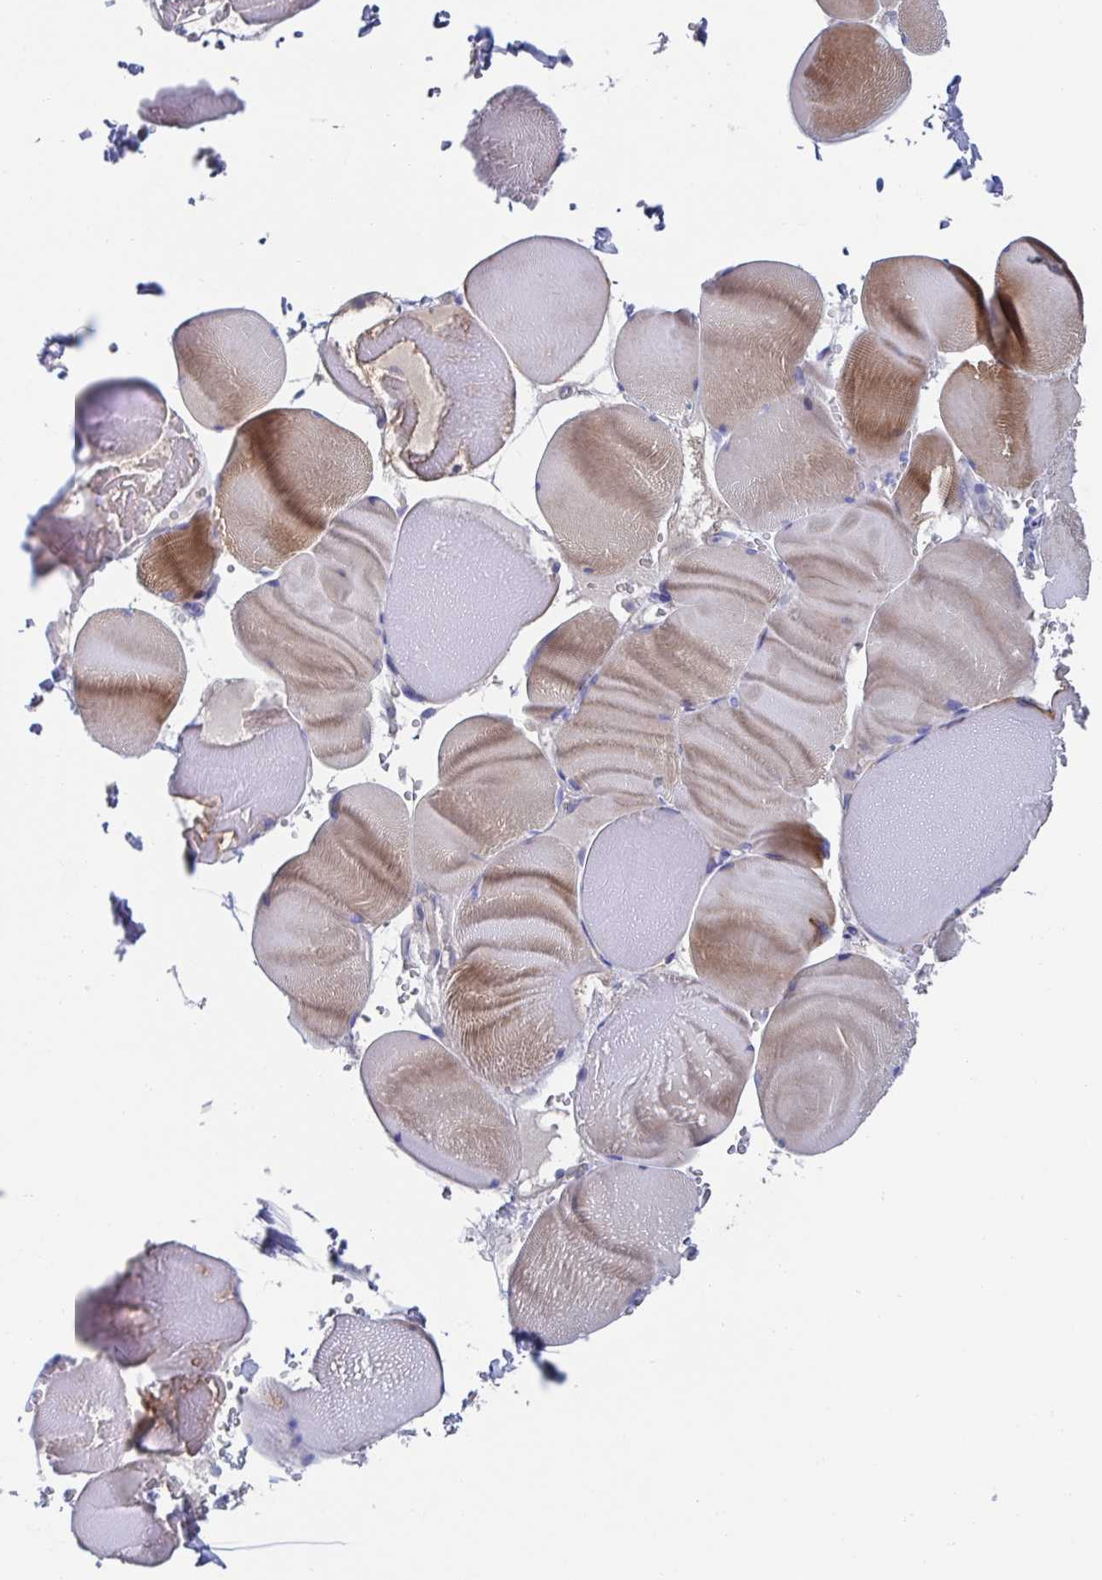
{"staining": {"intensity": "moderate", "quantity": "25%-75%", "location": "cytoplasmic/membranous"}, "tissue": "skeletal muscle", "cell_type": "Myocytes", "image_type": "normal", "snomed": [{"axis": "morphology", "description": "Normal tissue, NOS"}, {"axis": "topography", "description": "Skeletal muscle"}, {"axis": "topography", "description": "Head-Neck"}], "caption": "Normal skeletal muscle was stained to show a protein in brown. There is medium levels of moderate cytoplasmic/membranous expression in about 25%-75% of myocytes. The protein of interest is stained brown, and the nuclei are stained in blue (DAB (3,3'-diaminobenzidine) IHC with brightfield microscopy, high magnification).", "gene": "CDH2", "patient": {"sex": "male", "age": 66}}